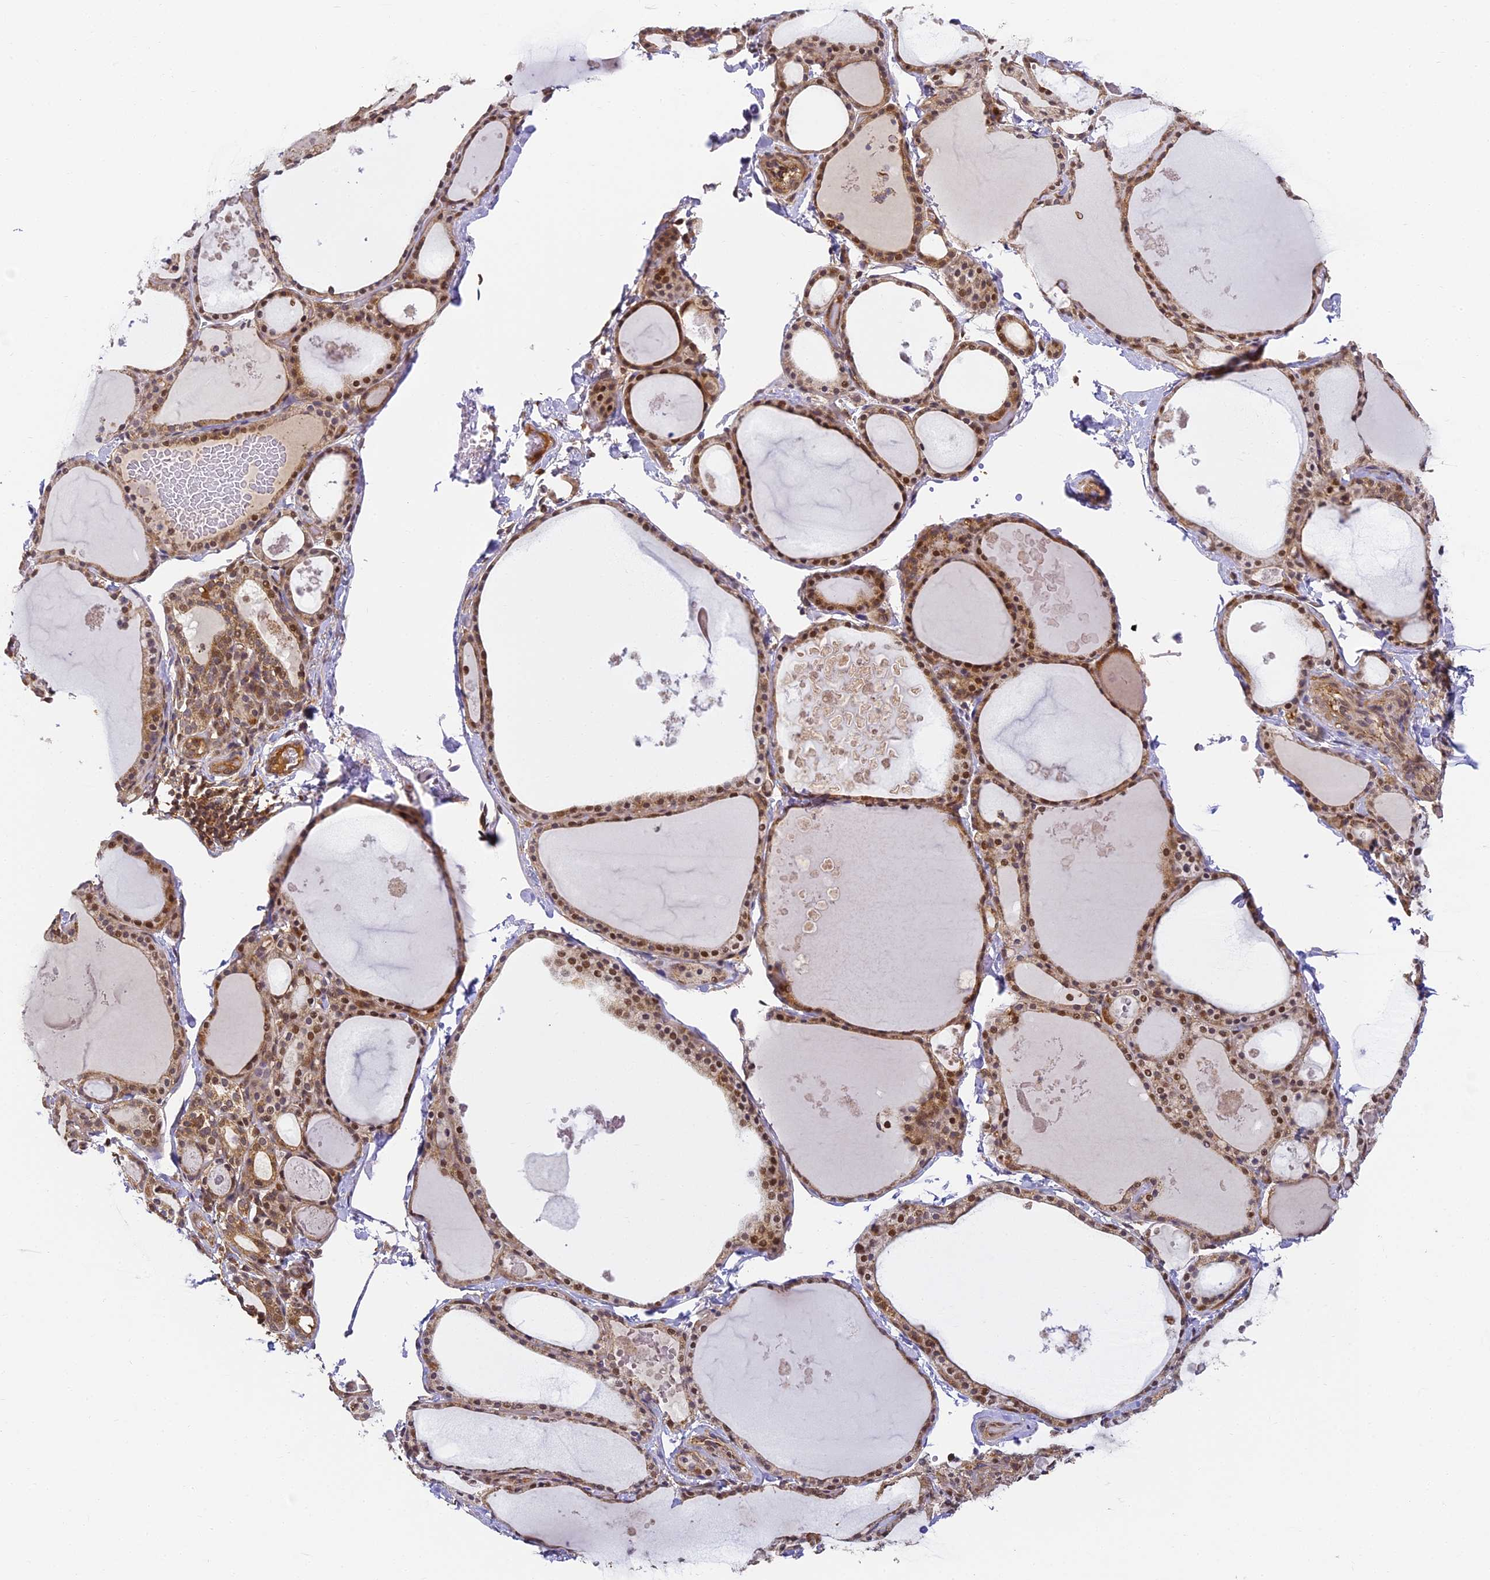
{"staining": {"intensity": "moderate", "quantity": ">75%", "location": "cytoplasmic/membranous,nuclear"}, "tissue": "thyroid gland", "cell_type": "Glandular cells", "image_type": "normal", "snomed": [{"axis": "morphology", "description": "Normal tissue, NOS"}, {"axis": "topography", "description": "Thyroid gland"}], "caption": "An image showing moderate cytoplasmic/membranous,nuclear expression in approximately >75% of glandular cells in unremarkable thyroid gland, as visualized by brown immunohistochemical staining.", "gene": "ENSG00000268870", "patient": {"sex": "male", "age": 56}}